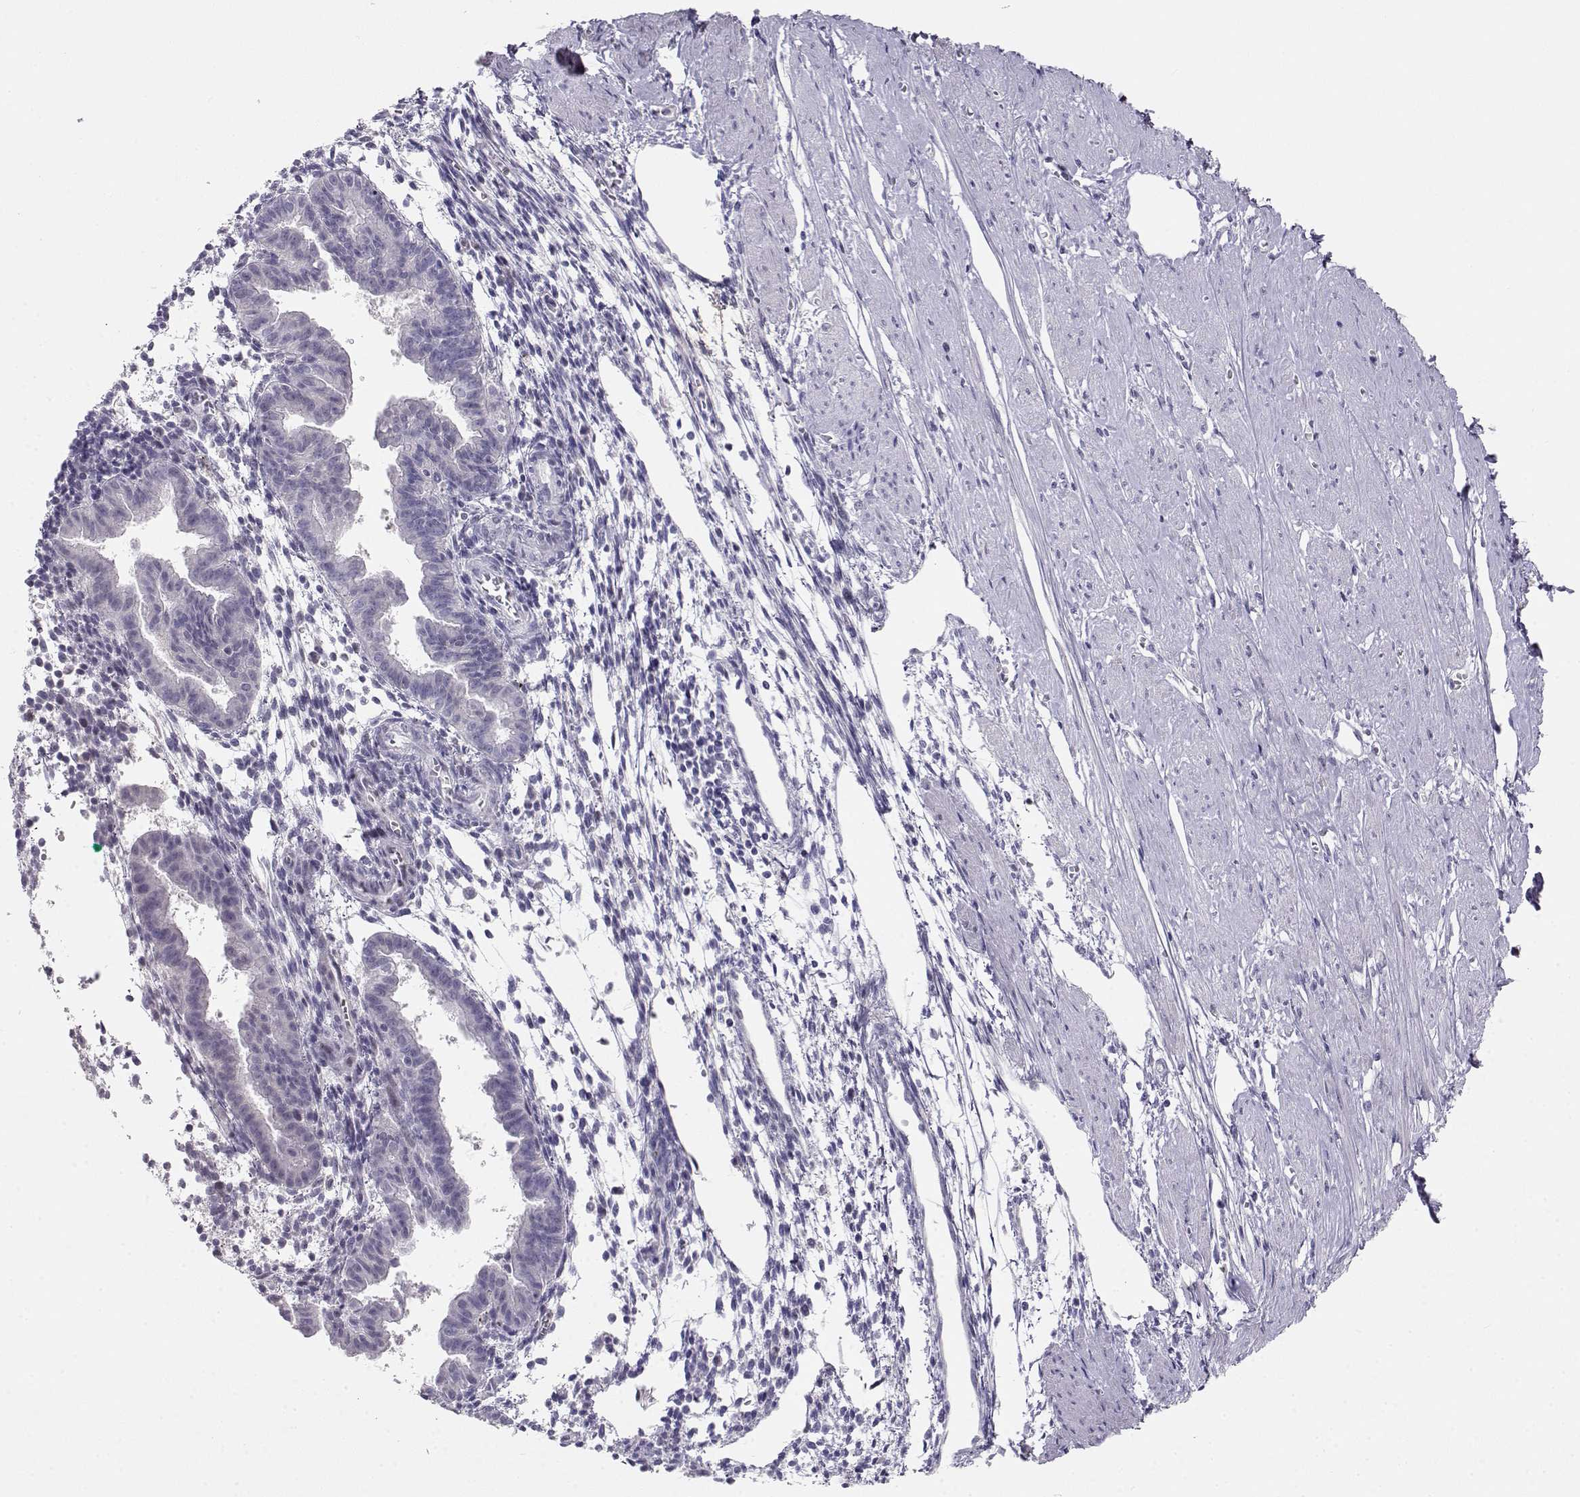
{"staining": {"intensity": "negative", "quantity": "none", "location": "none"}, "tissue": "endometrium", "cell_type": "Cells in endometrial stroma", "image_type": "normal", "snomed": [{"axis": "morphology", "description": "Normal tissue, NOS"}, {"axis": "topography", "description": "Endometrium"}], "caption": "Endometrium stained for a protein using immunohistochemistry (IHC) reveals no staining cells in endometrial stroma.", "gene": "OPN5", "patient": {"sex": "female", "age": 37}}